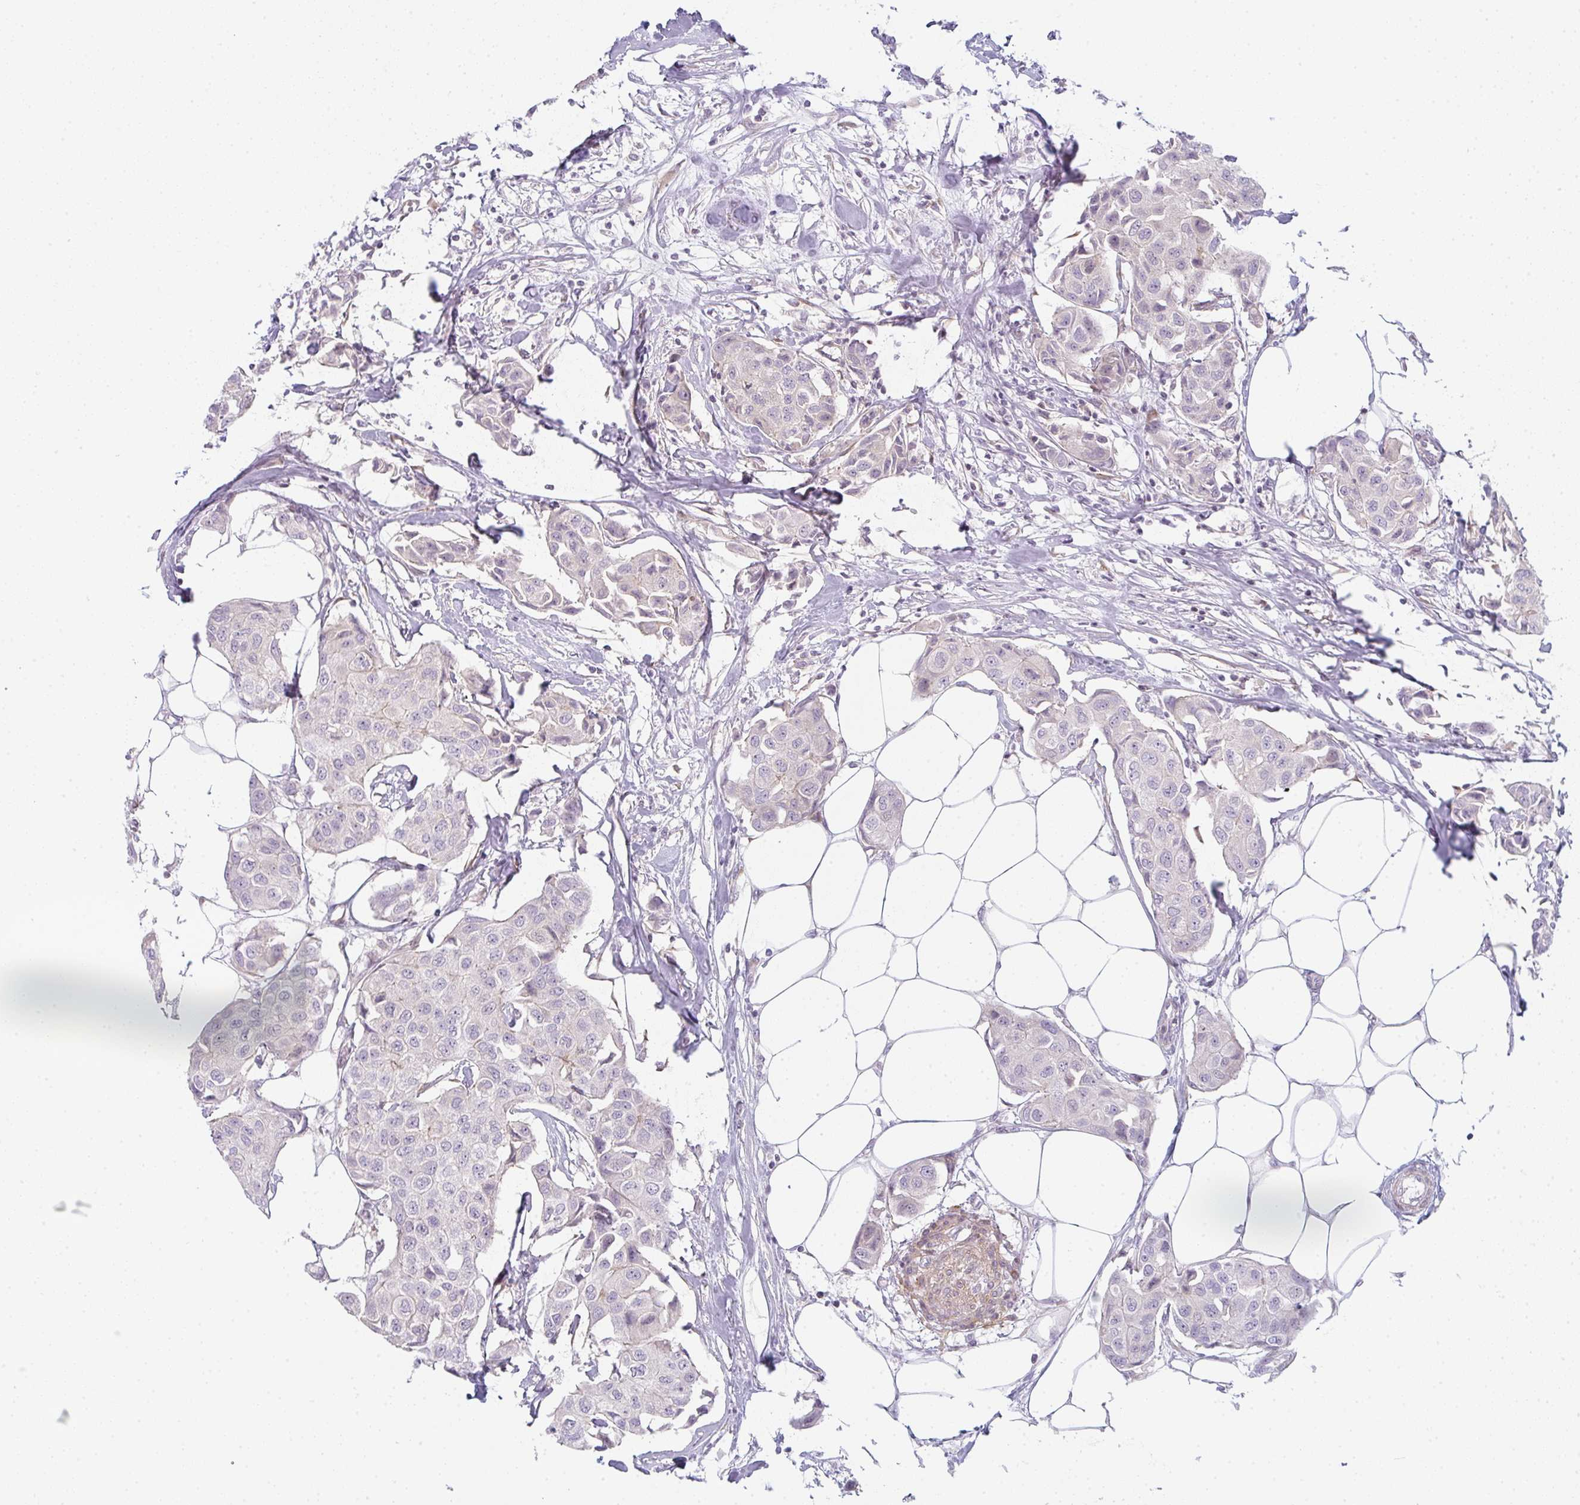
{"staining": {"intensity": "negative", "quantity": "none", "location": "none"}, "tissue": "breast cancer", "cell_type": "Tumor cells", "image_type": "cancer", "snomed": [{"axis": "morphology", "description": "Duct carcinoma"}, {"axis": "topography", "description": "Breast"}, {"axis": "topography", "description": "Lymph node"}], "caption": "This is an IHC histopathology image of infiltrating ductal carcinoma (breast). There is no staining in tumor cells.", "gene": "TMEM237", "patient": {"sex": "female", "age": 80}}